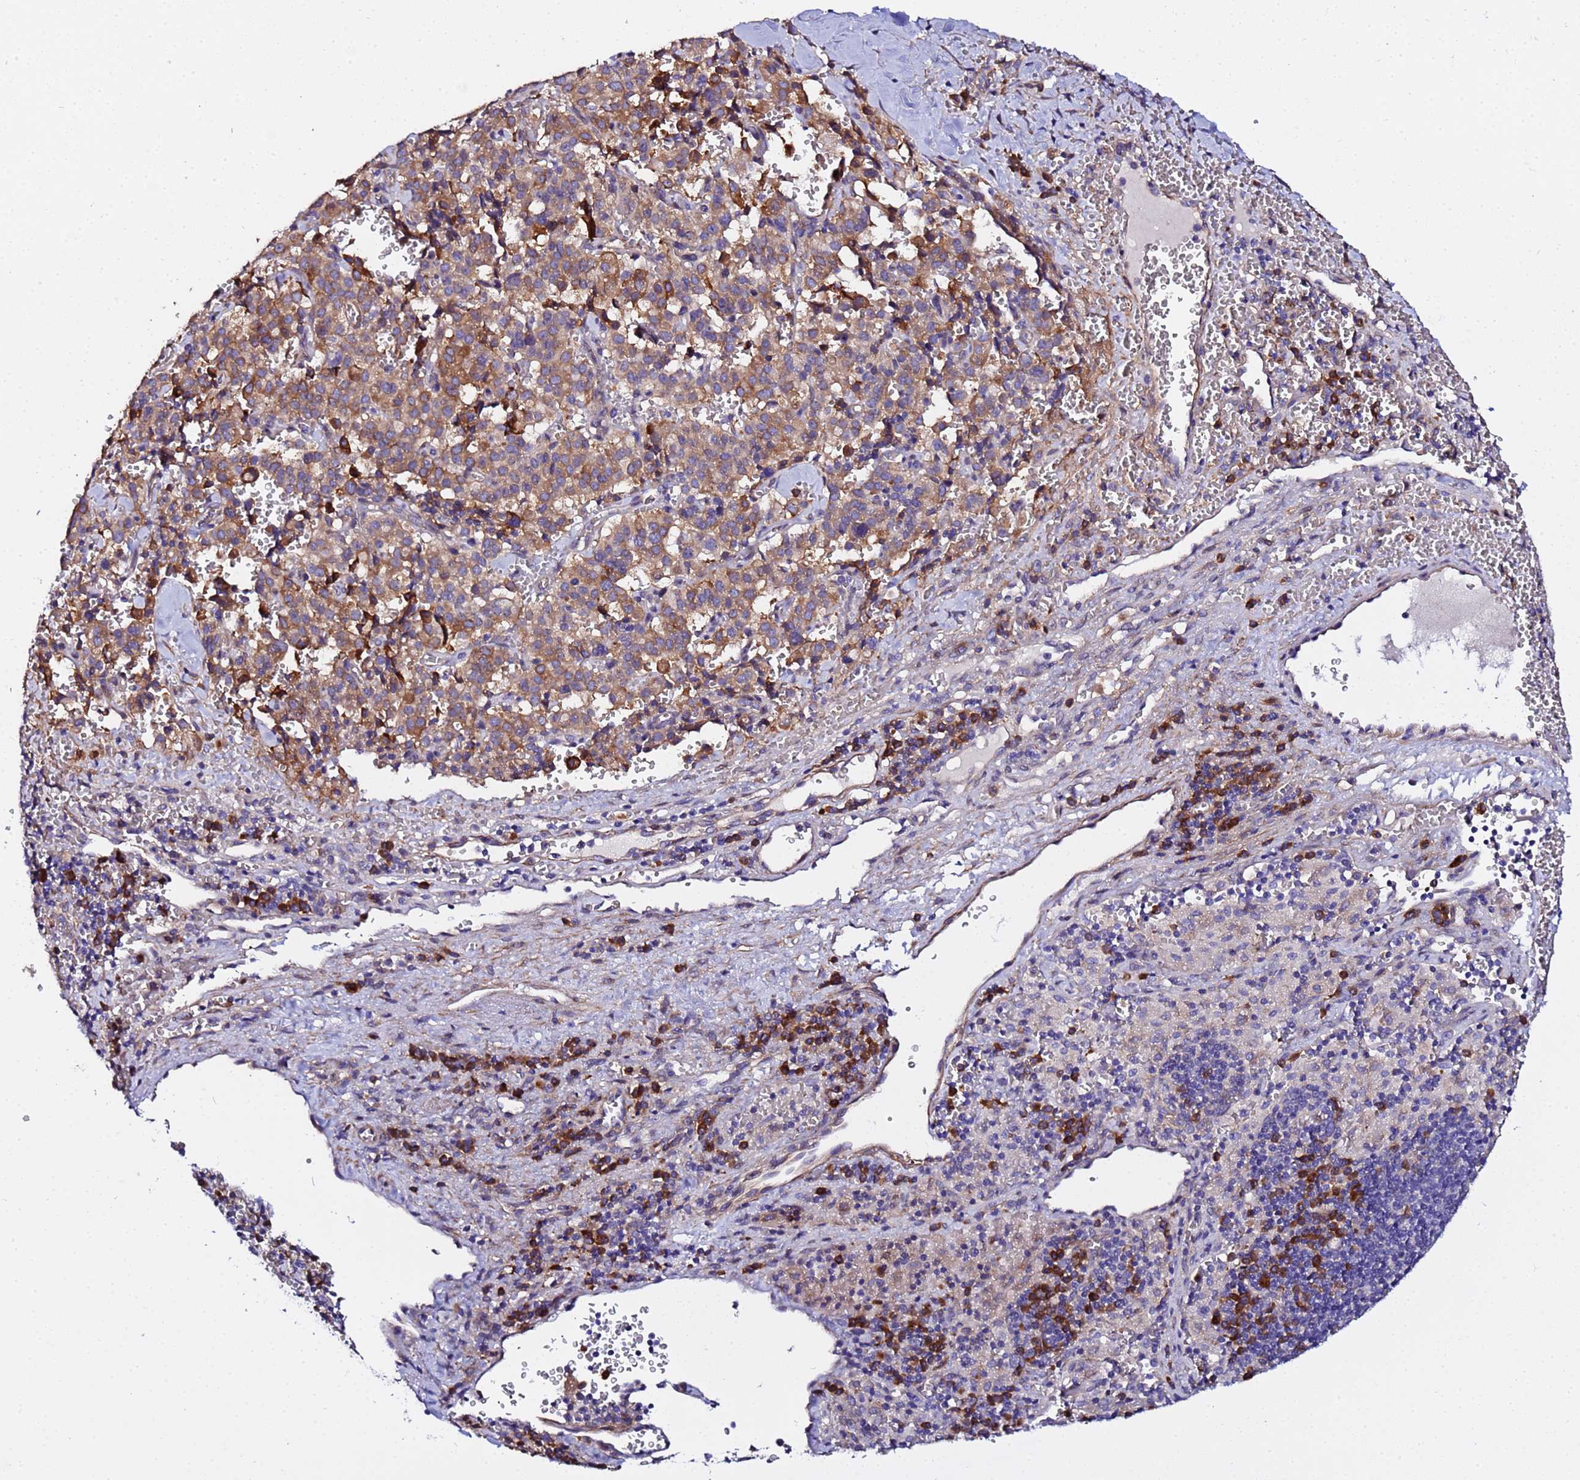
{"staining": {"intensity": "moderate", "quantity": ">75%", "location": "cytoplasmic/membranous"}, "tissue": "pancreatic cancer", "cell_type": "Tumor cells", "image_type": "cancer", "snomed": [{"axis": "morphology", "description": "Adenocarcinoma, NOS"}, {"axis": "topography", "description": "Pancreas"}], "caption": "Moderate cytoplasmic/membranous staining is identified in about >75% of tumor cells in pancreatic cancer.", "gene": "JRKL", "patient": {"sex": "male", "age": 65}}